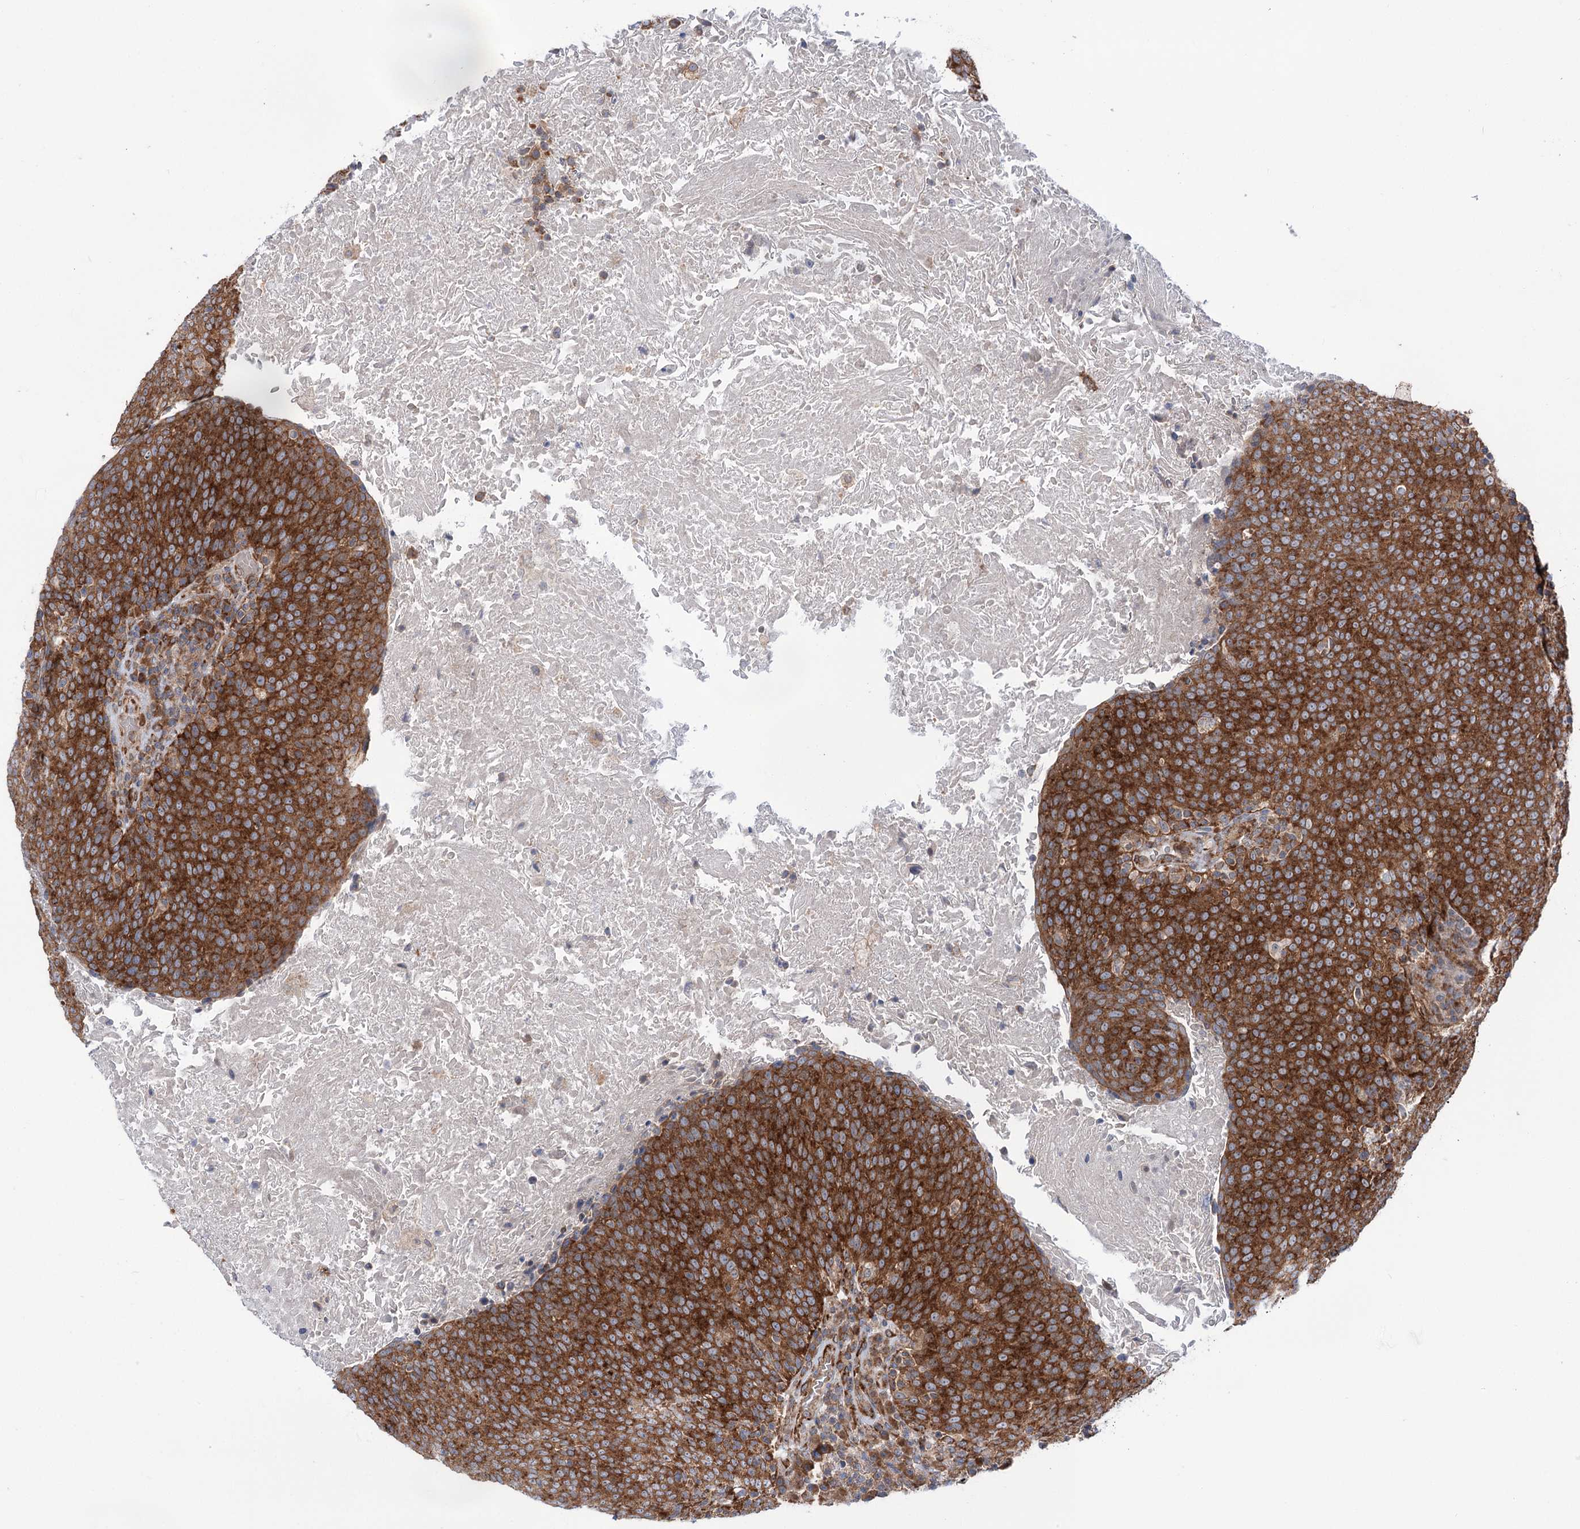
{"staining": {"intensity": "strong", "quantity": ">75%", "location": "cytoplasmic/membranous"}, "tissue": "head and neck cancer", "cell_type": "Tumor cells", "image_type": "cancer", "snomed": [{"axis": "morphology", "description": "Squamous cell carcinoma, NOS"}, {"axis": "morphology", "description": "Squamous cell carcinoma, metastatic, NOS"}, {"axis": "topography", "description": "Lymph node"}, {"axis": "topography", "description": "Head-Neck"}], "caption": "IHC (DAB) staining of human head and neck metastatic squamous cell carcinoma displays strong cytoplasmic/membranous protein expression in about >75% of tumor cells.", "gene": "VWA2", "patient": {"sex": "male", "age": 62}}